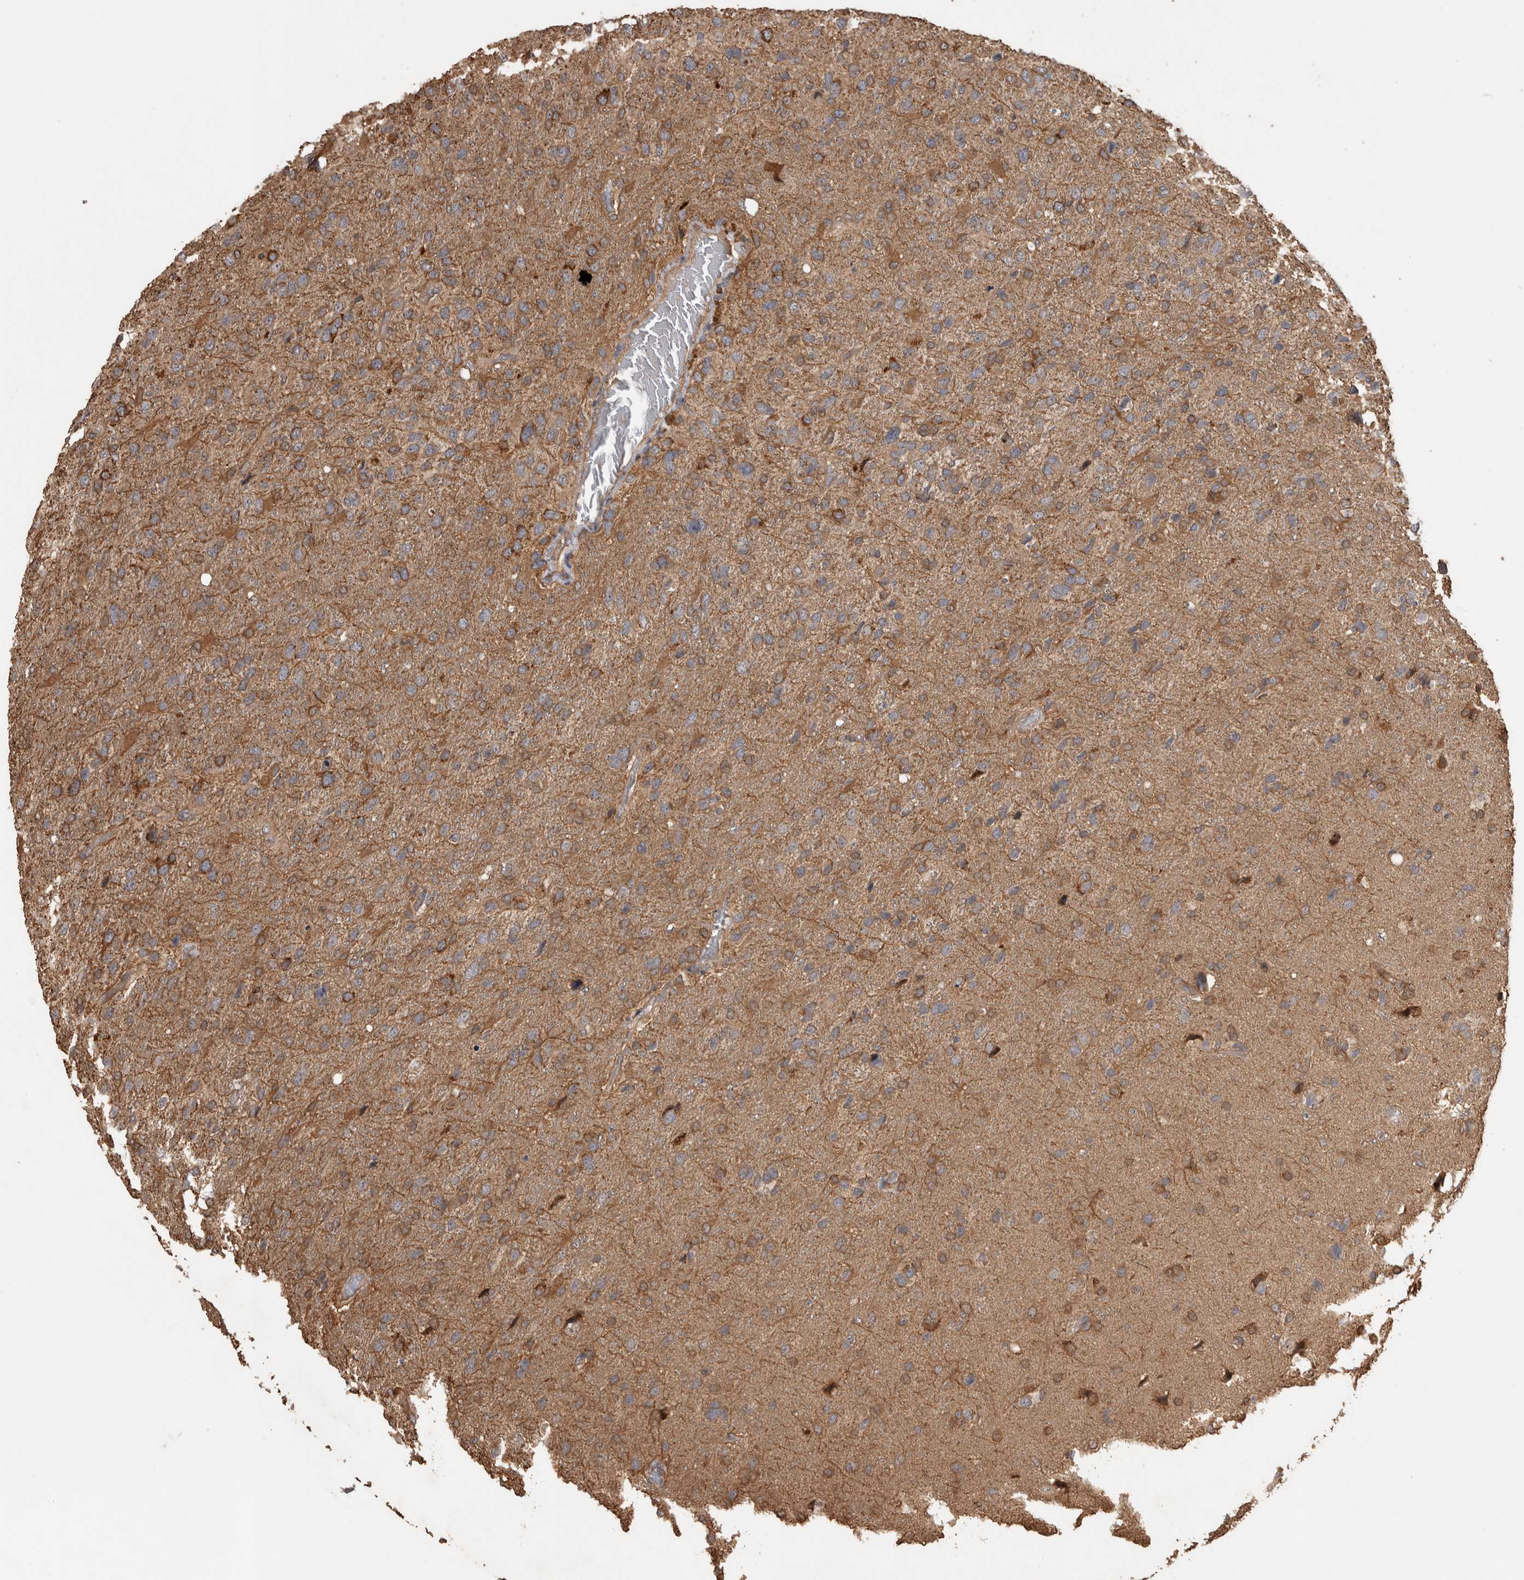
{"staining": {"intensity": "moderate", "quantity": "25%-75%", "location": "cytoplasmic/membranous"}, "tissue": "glioma", "cell_type": "Tumor cells", "image_type": "cancer", "snomed": [{"axis": "morphology", "description": "Glioma, malignant, High grade"}, {"axis": "topography", "description": "Brain"}], "caption": "Human high-grade glioma (malignant) stained with a protein marker demonstrates moderate staining in tumor cells.", "gene": "TBCE", "patient": {"sex": "female", "age": 58}}